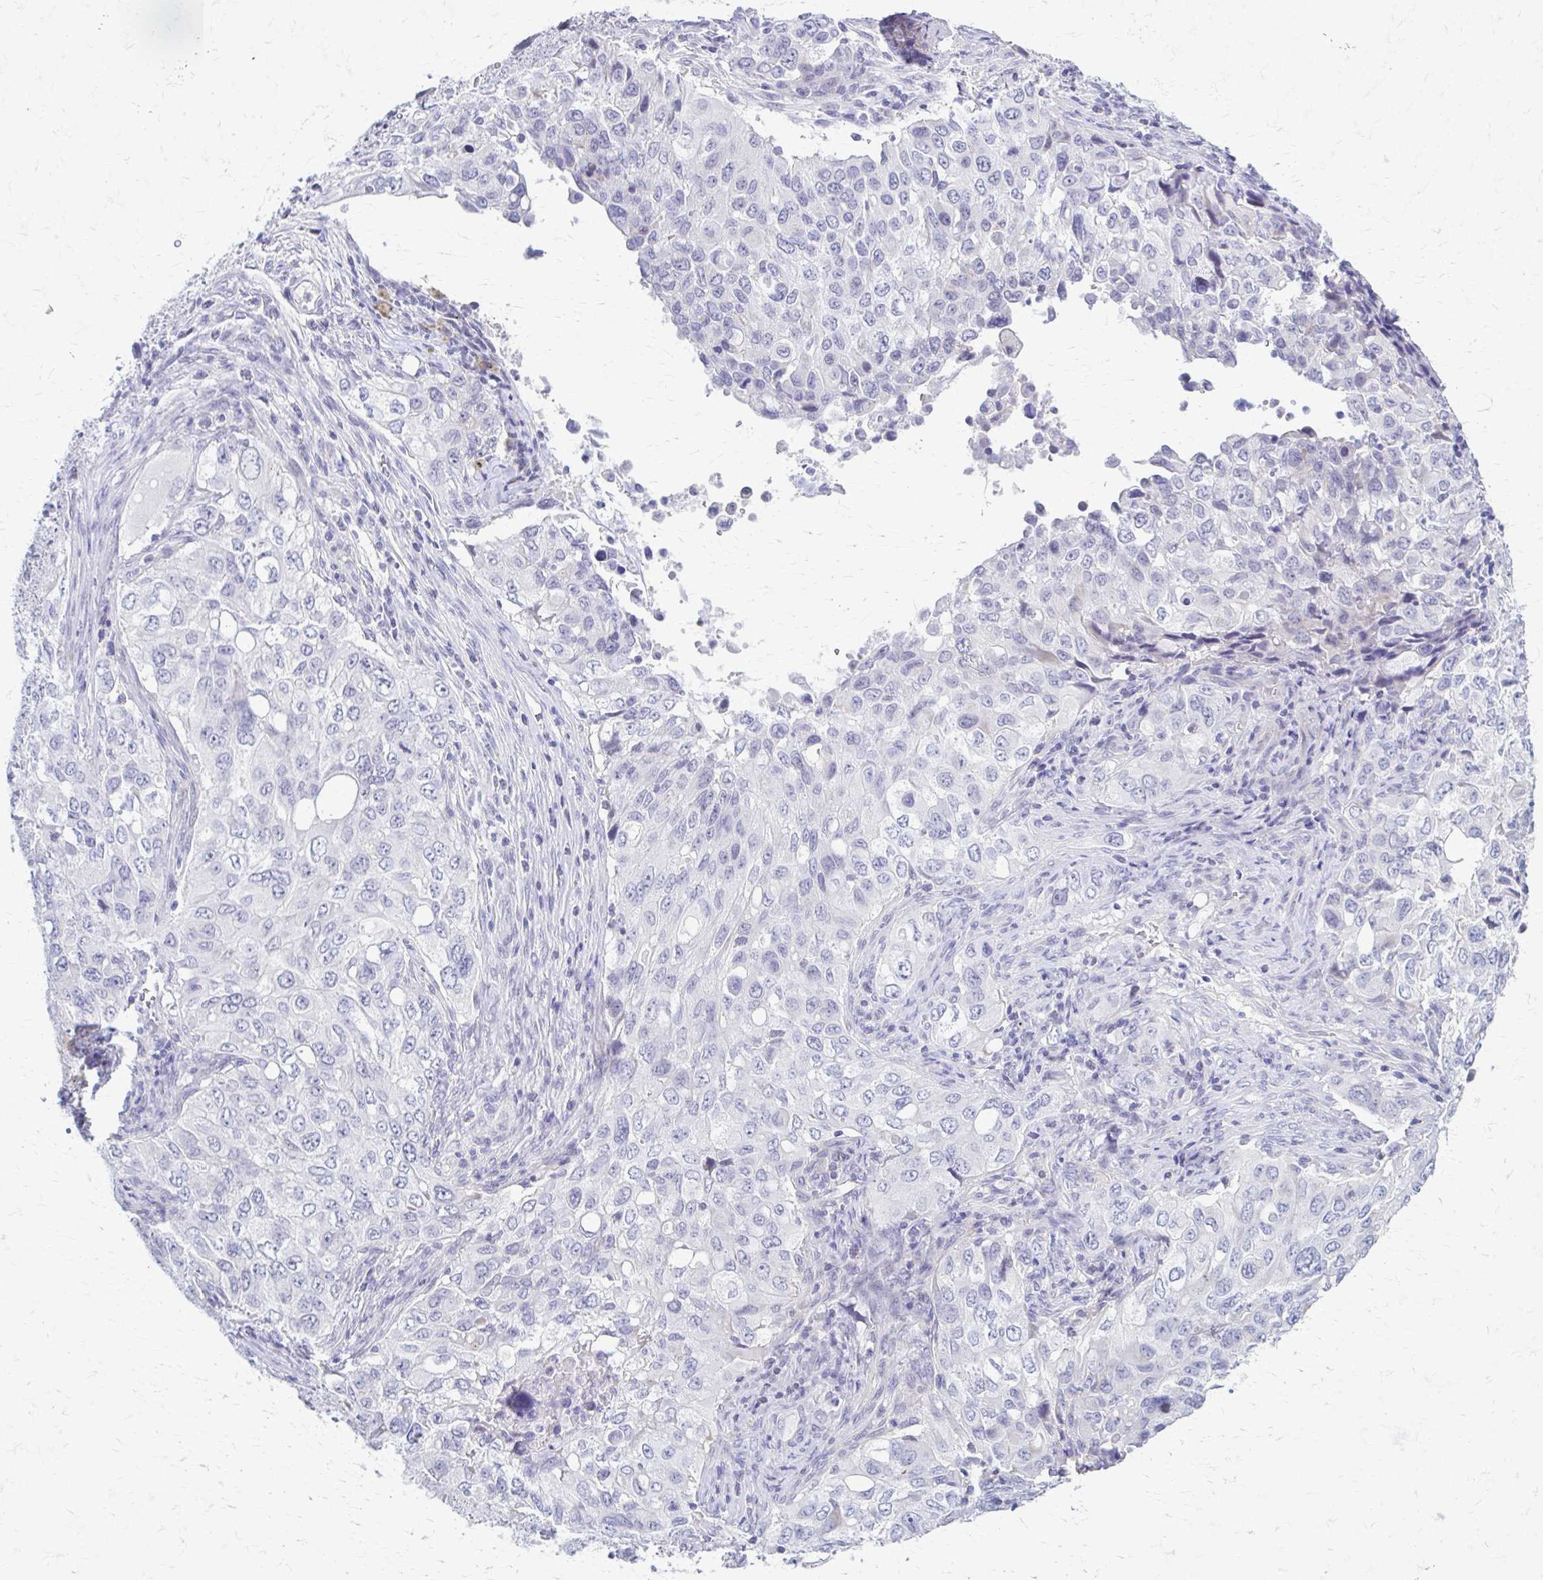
{"staining": {"intensity": "negative", "quantity": "none", "location": "none"}, "tissue": "lung cancer", "cell_type": "Tumor cells", "image_type": "cancer", "snomed": [{"axis": "morphology", "description": "Adenocarcinoma, NOS"}, {"axis": "morphology", "description": "Adenocarcinoma, metastatic, NOS"}, {"axis": "topography", "description": "Lymph node"}, {"axis": "topography", "description": "Lung"}], "caption": "IHC of human lung cancer reveals no positivity in tumor cells.", "gene": "RHOBTB2", "patient": {"sex": "female", "age": 42}}